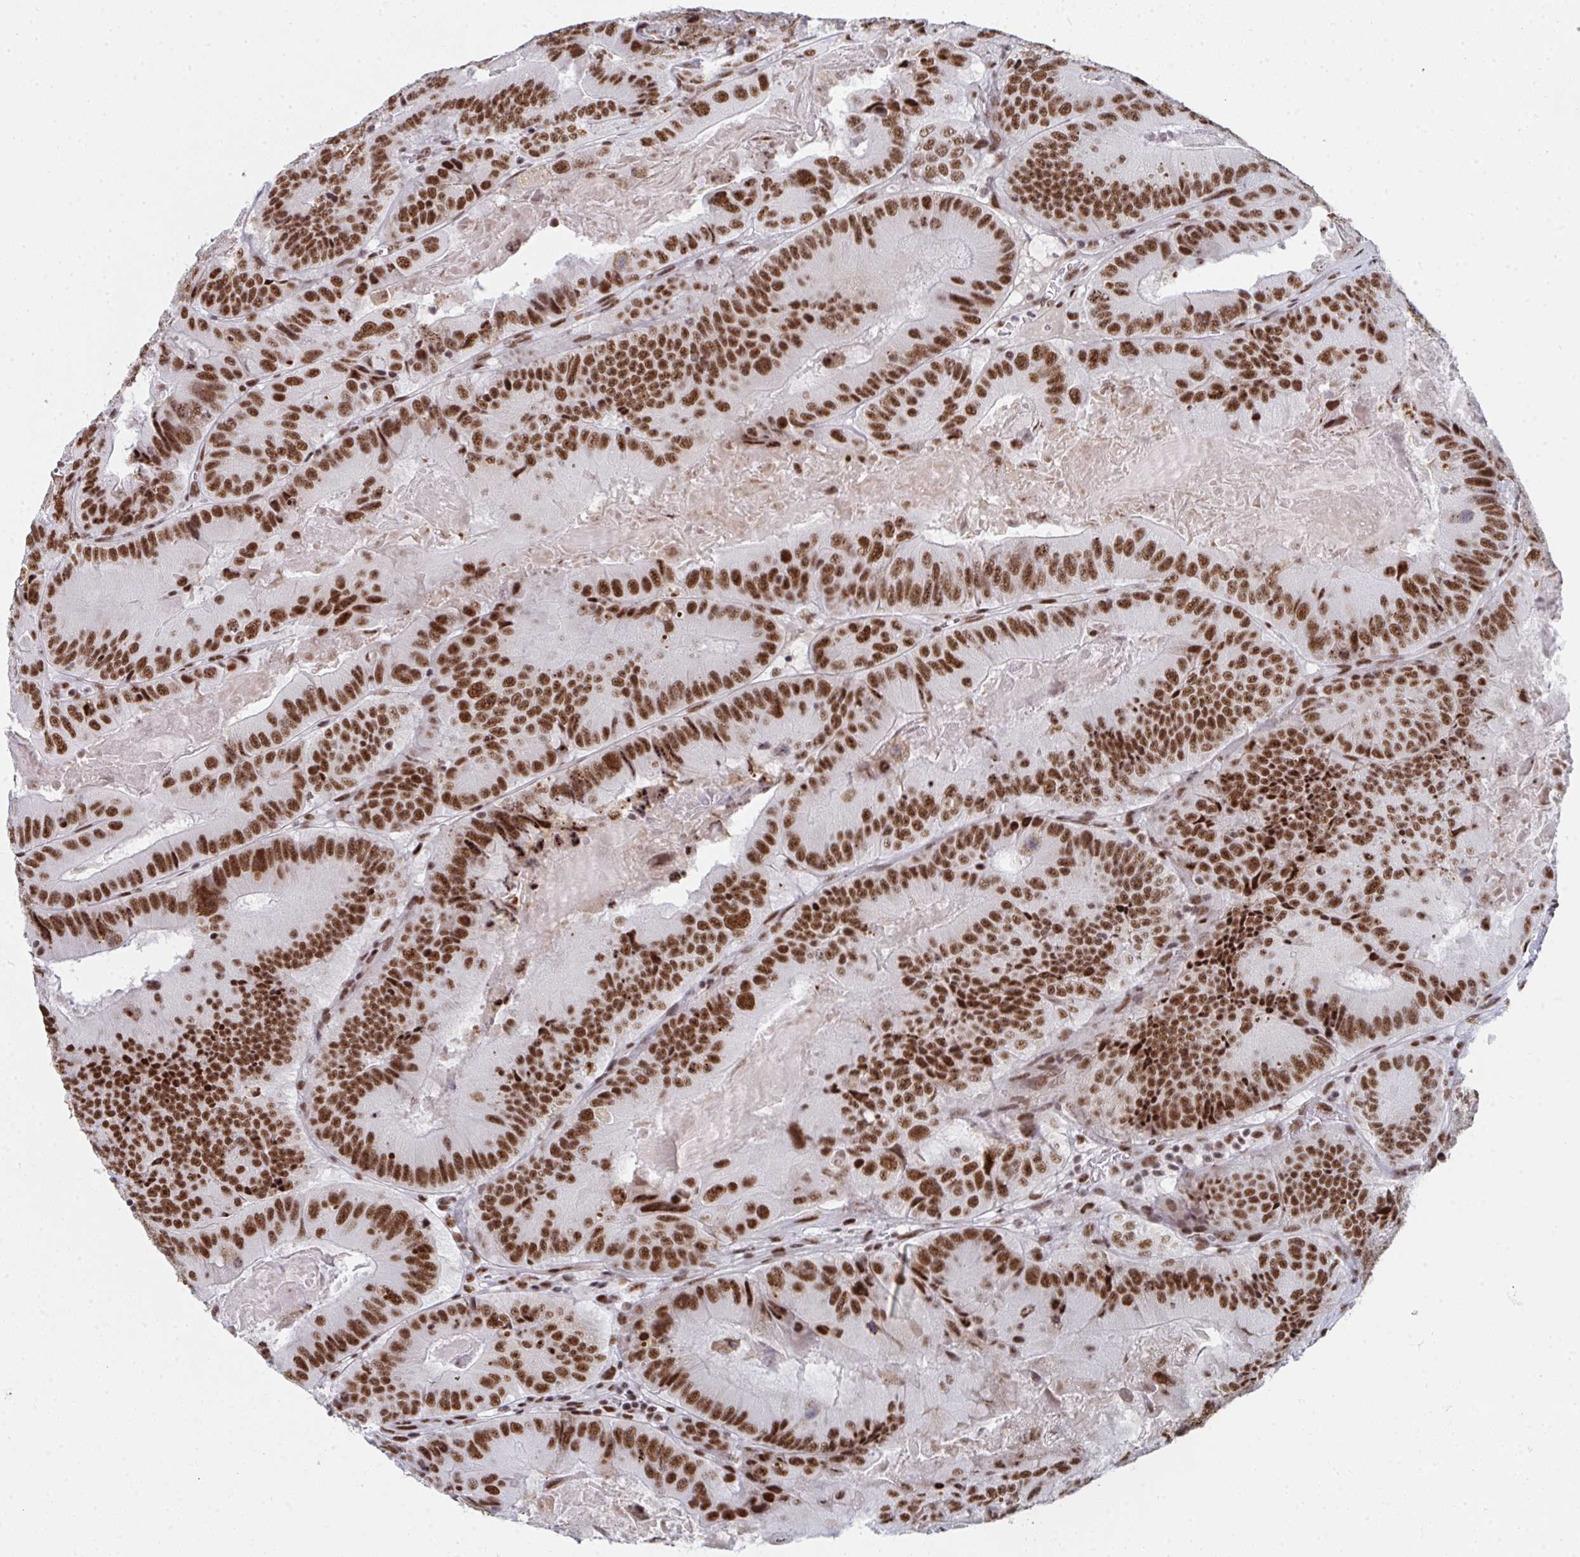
{"staining": {"intensity": "strong", "quantity": ">75%", "location": "nuclear"}, "tissue": "colorectal cancer", "cell_type": "Tumor cells", "image_type": "cancer", "snomed": [{"axis": "morphology", "description": "Adenocarcinoma, NOS"}, {"axis": "topography", "description": "Colon"}], "caption": "Colorectal adenocarcinoma stained for a protein exhibits strong nuclear positivity in tumor cells.", "gene": "SNRNP70", "patient": {"sex": "female", "age": 86}}